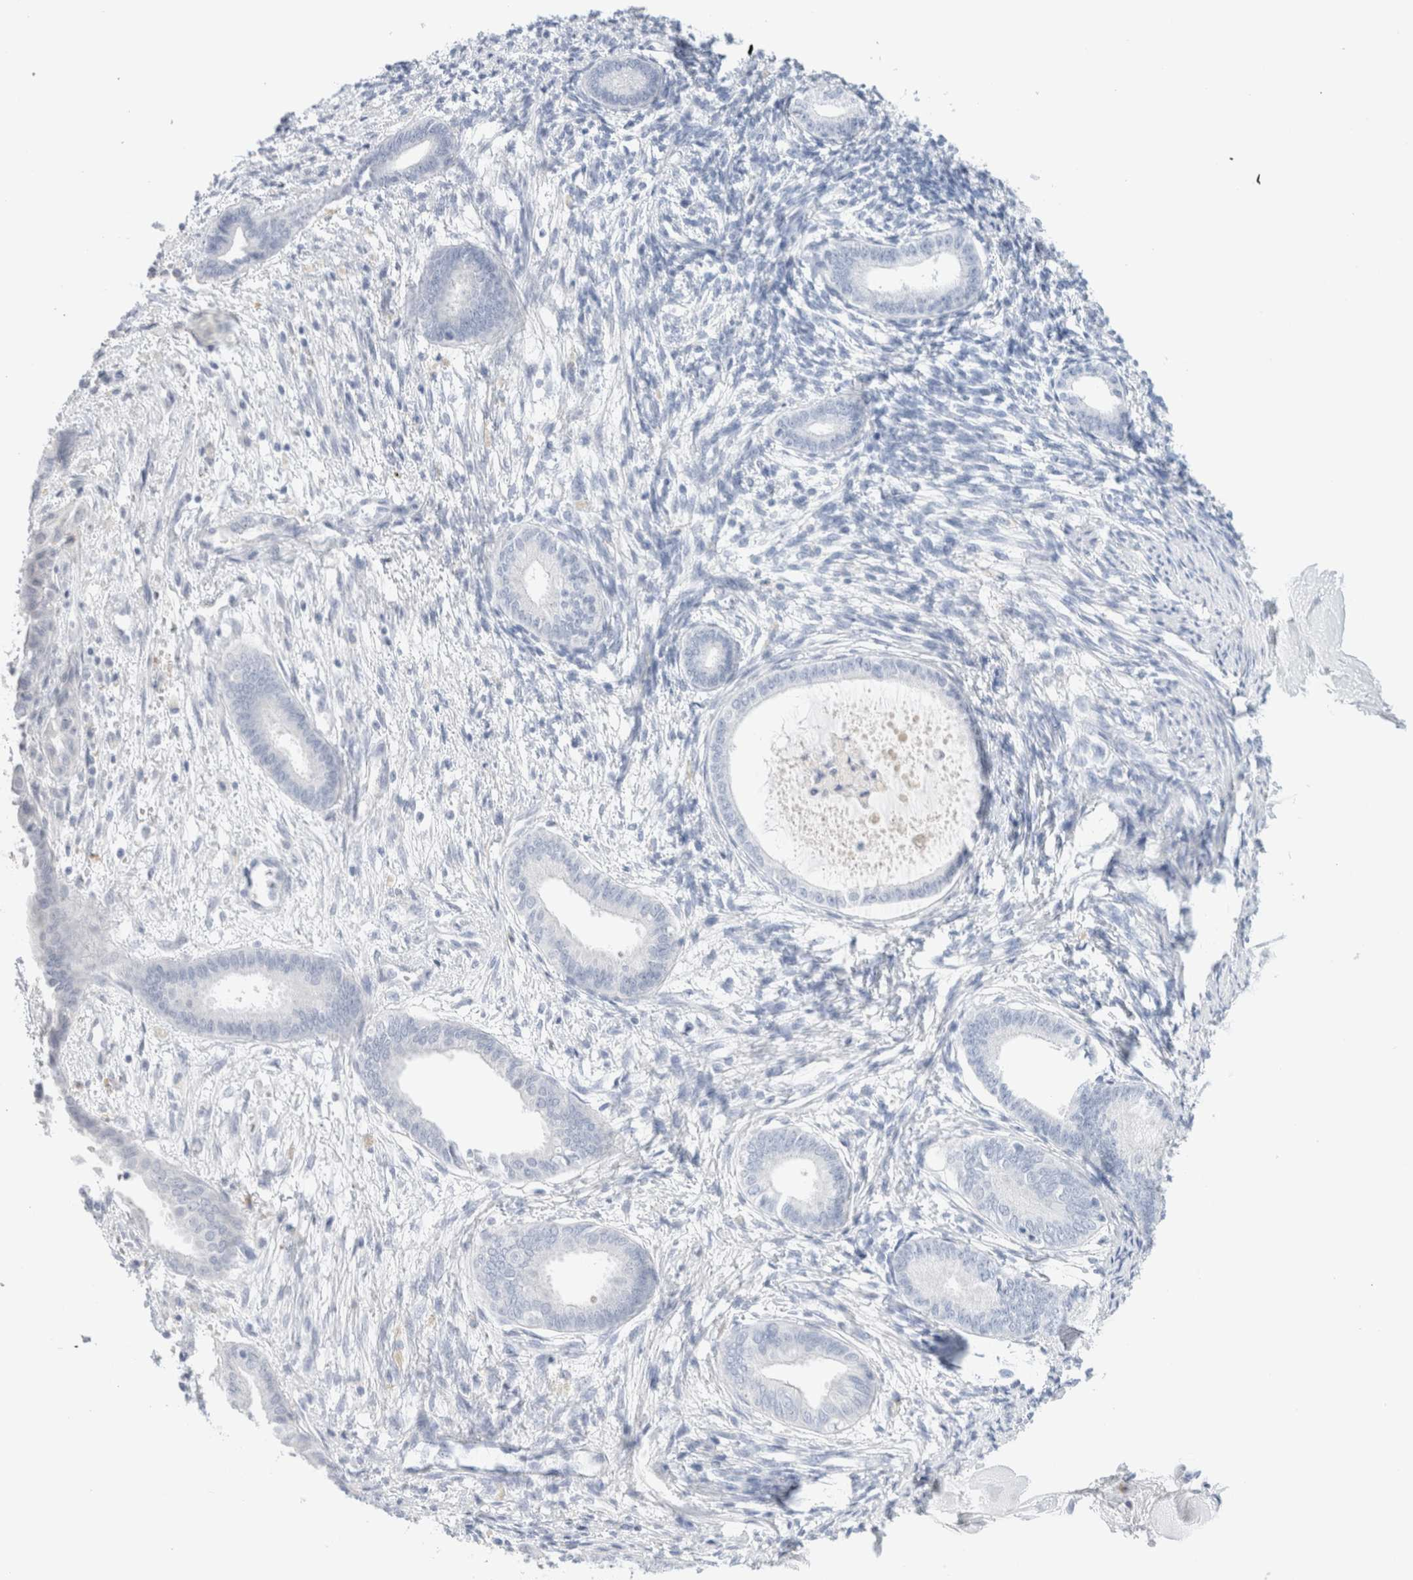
{"staining": {"intensity": "negative", "quantity": "none", "location": "none"}, "tissue": "endometrium", "cell_type": "Cells in endometrial stroma", "image_type": "normal", "snomed": [{"axis": "morphology", "description": "Normal tissue, NOS"}, {"axis": "topography", "description": "Endometrium"}], "caption": "DAB (3,3'-diaminobenzidine) immunohistochemical staining of unremarkable endometrium shows no significant positivity in cells in endometrial stroma.", "gene": "ARG1", "patient": {"sex": "female", "age": 56}}